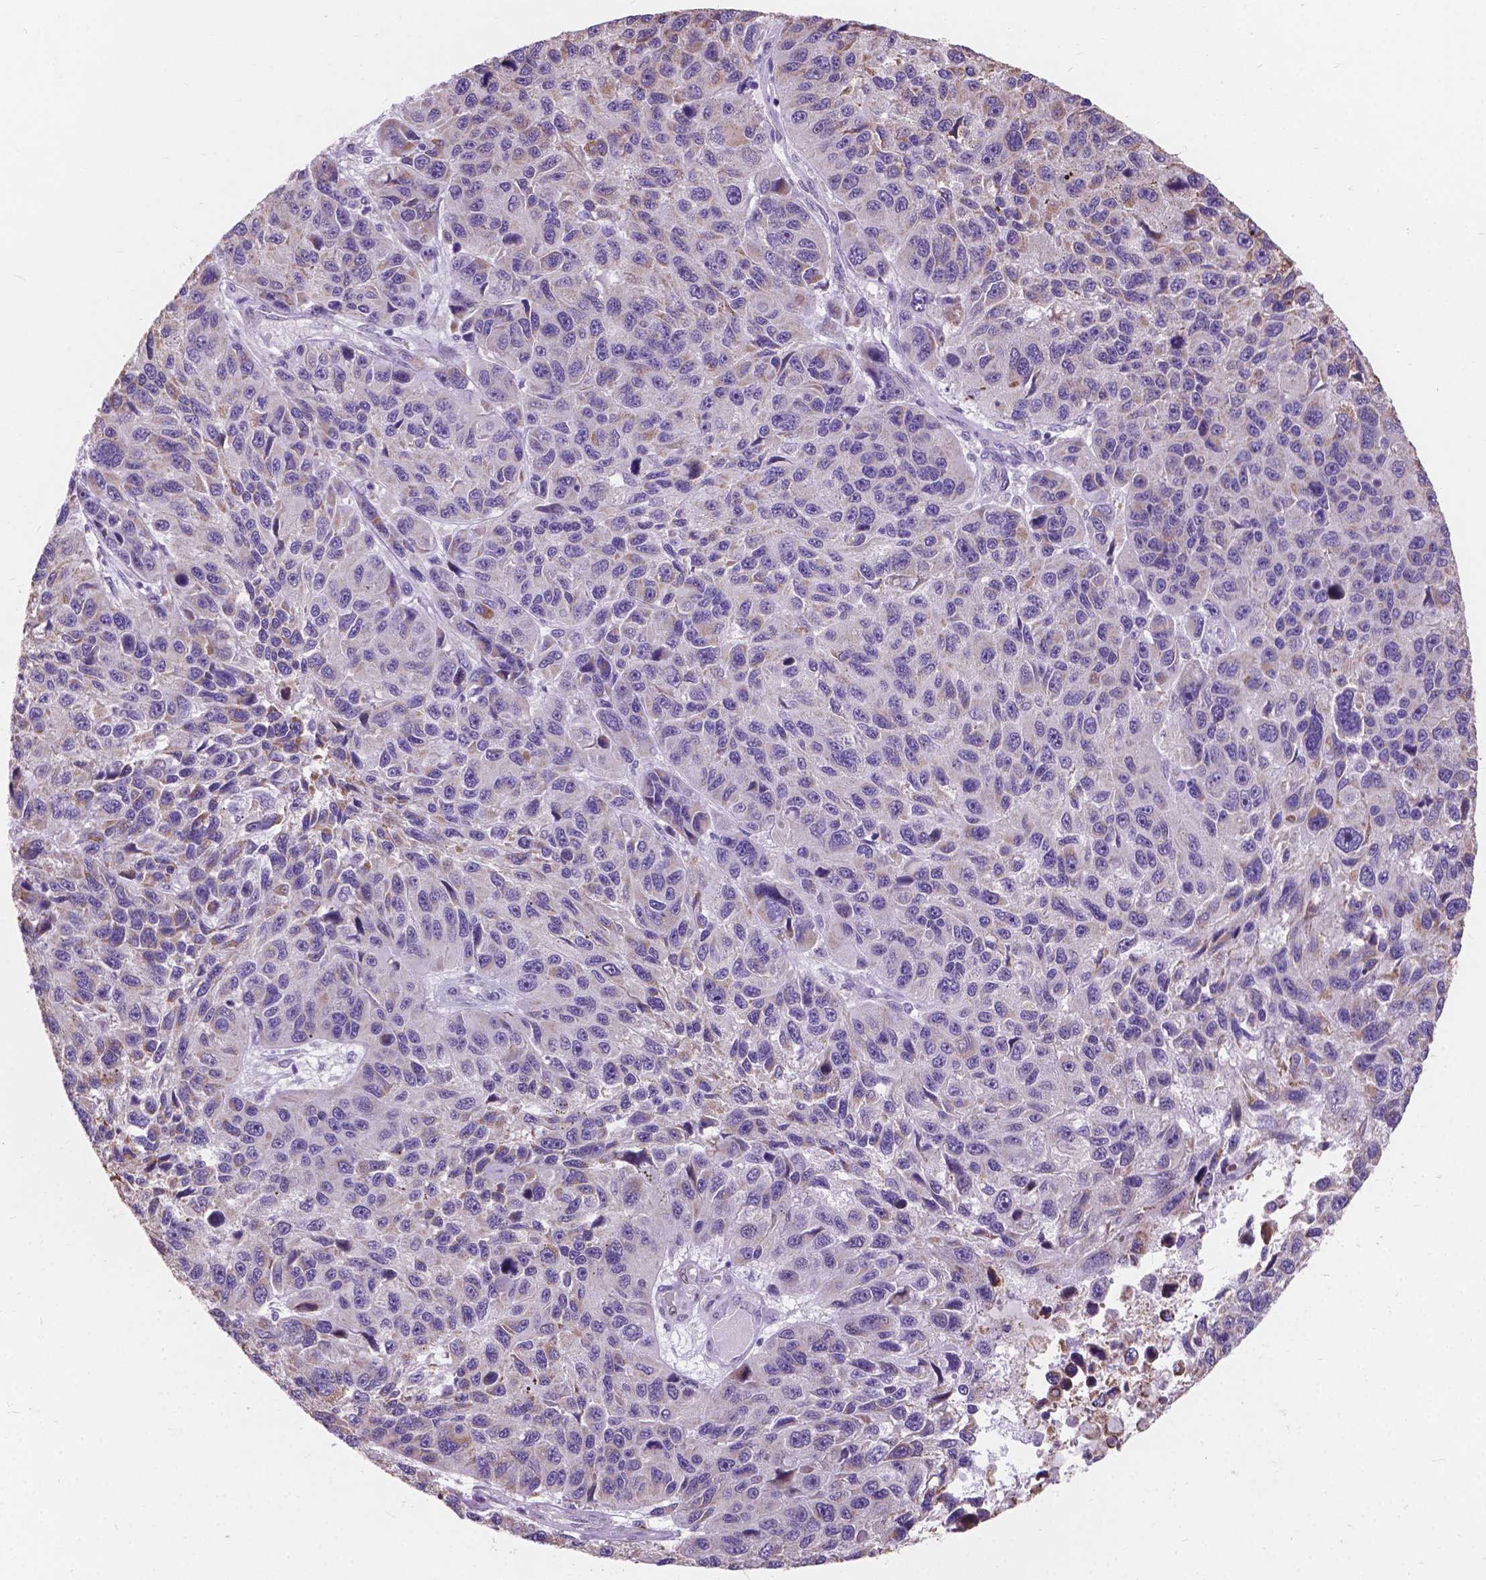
{"staining": {"intensity": "negative", "quantity": "none", "location": "none"}, "tissue": "melanoma", "cell_type": "Tumor cells", "image_type": "cancer", "snomed": [{"axis": "morphology", "description": "Malignant melanoma, NOS"}, {"axis": "topography", "description": "Skin"}], "caption": "DAB immunohistochemical staining of human malignant melanoma exhibits no significant staining in tumor cells. (Immunohistochemistry (ihc), brightfield microscopy, high magnification).", "gene": "MYH14", "patient": {"sex": "male", "age": 53}}